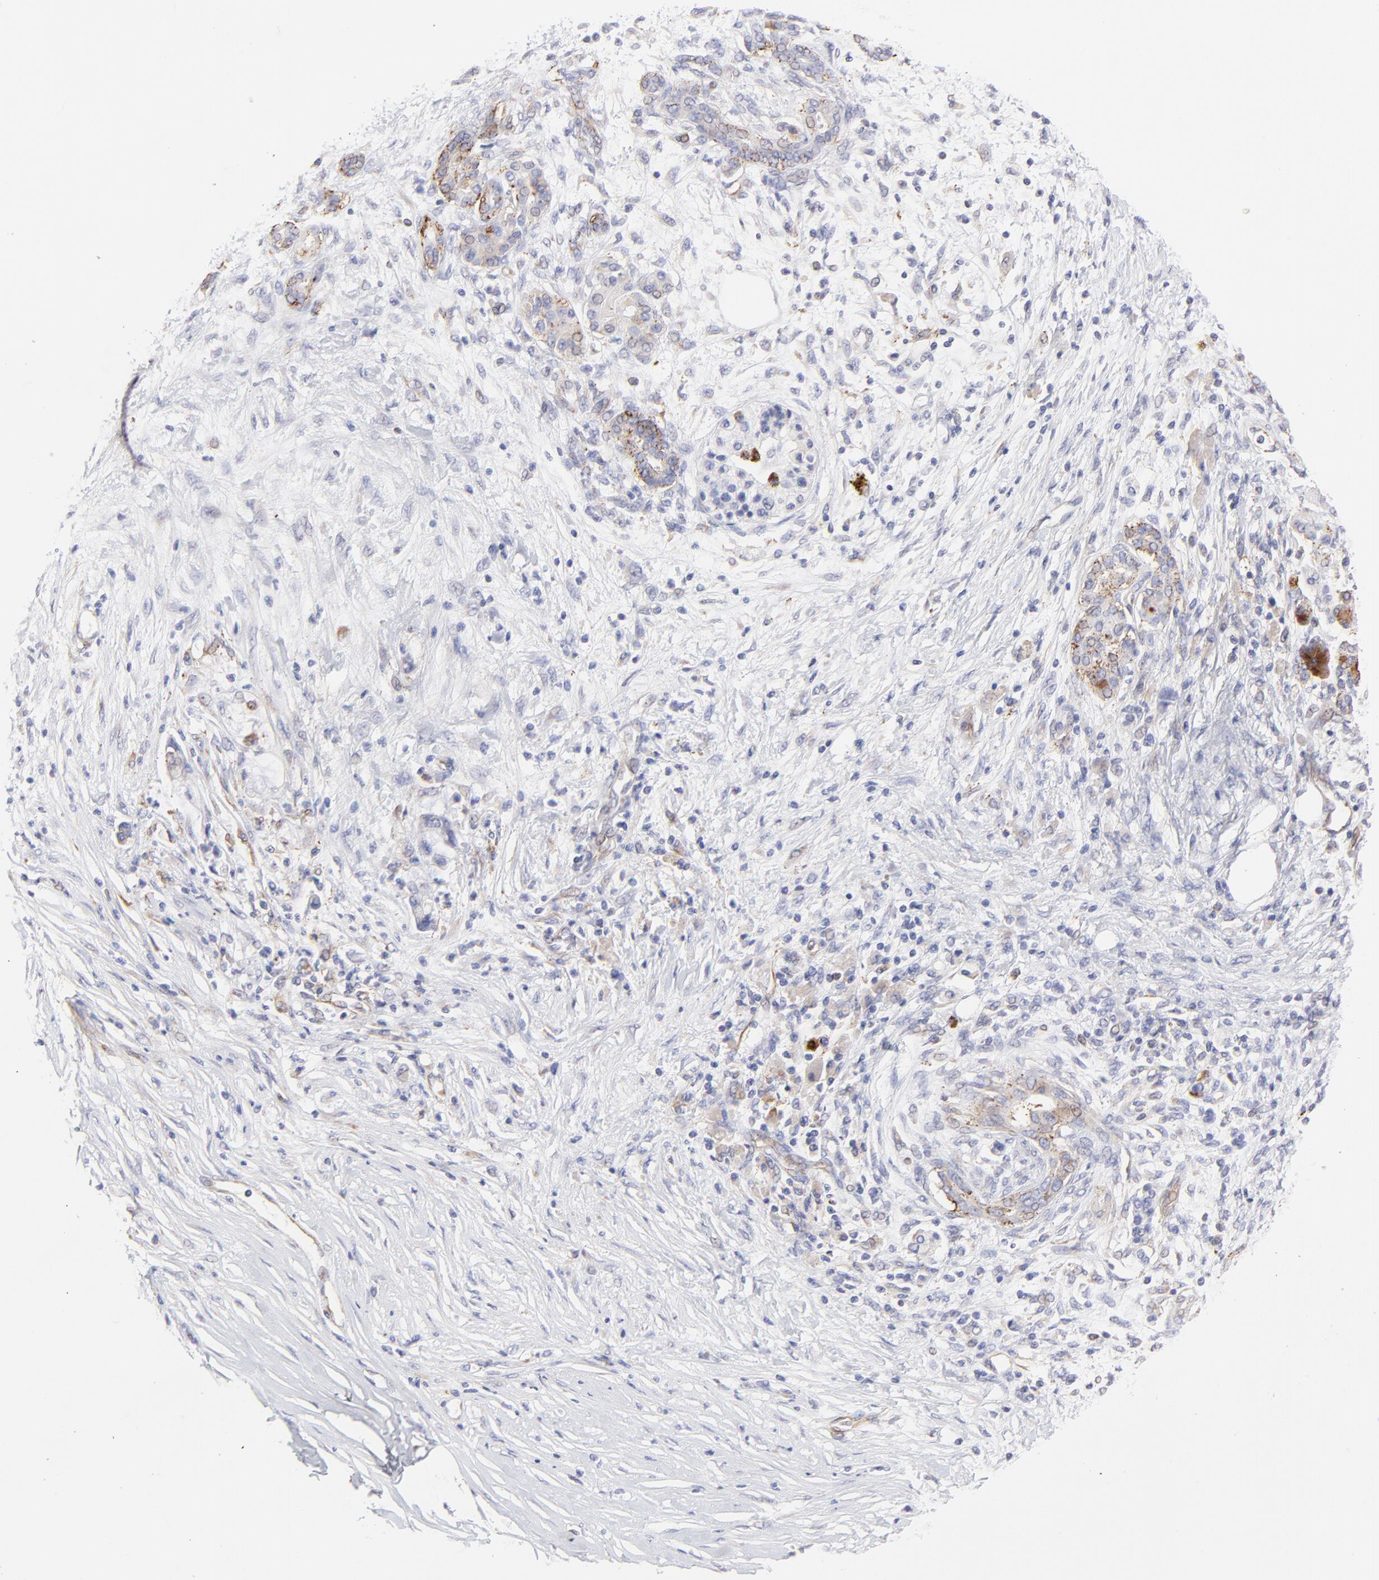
{"staining": {"intensity": "weak", "quantity": ">75%", "location": "cytoplasmic/membranous"}, "tissue": "pancreatic cancer", "cell_type": "Tumor cells", "image_type": "cancer", "snomed": [{"axis": "morphology", "description": "Adenocarcinoma, NOS"}, {"axis": "topography", "description": "Pancreas"}], "caption": "This micrograph reveals pancreatic cancer (adenocarcinoma) stained with immunohistochemistry to label a protein in brown. The cytoplasmic/membranous of tumor cells show weak positivity for the protein. Nuclei are counter-stained blue.", "gene": "COX8C", "patient": {"sex": "female", "age": 59}}